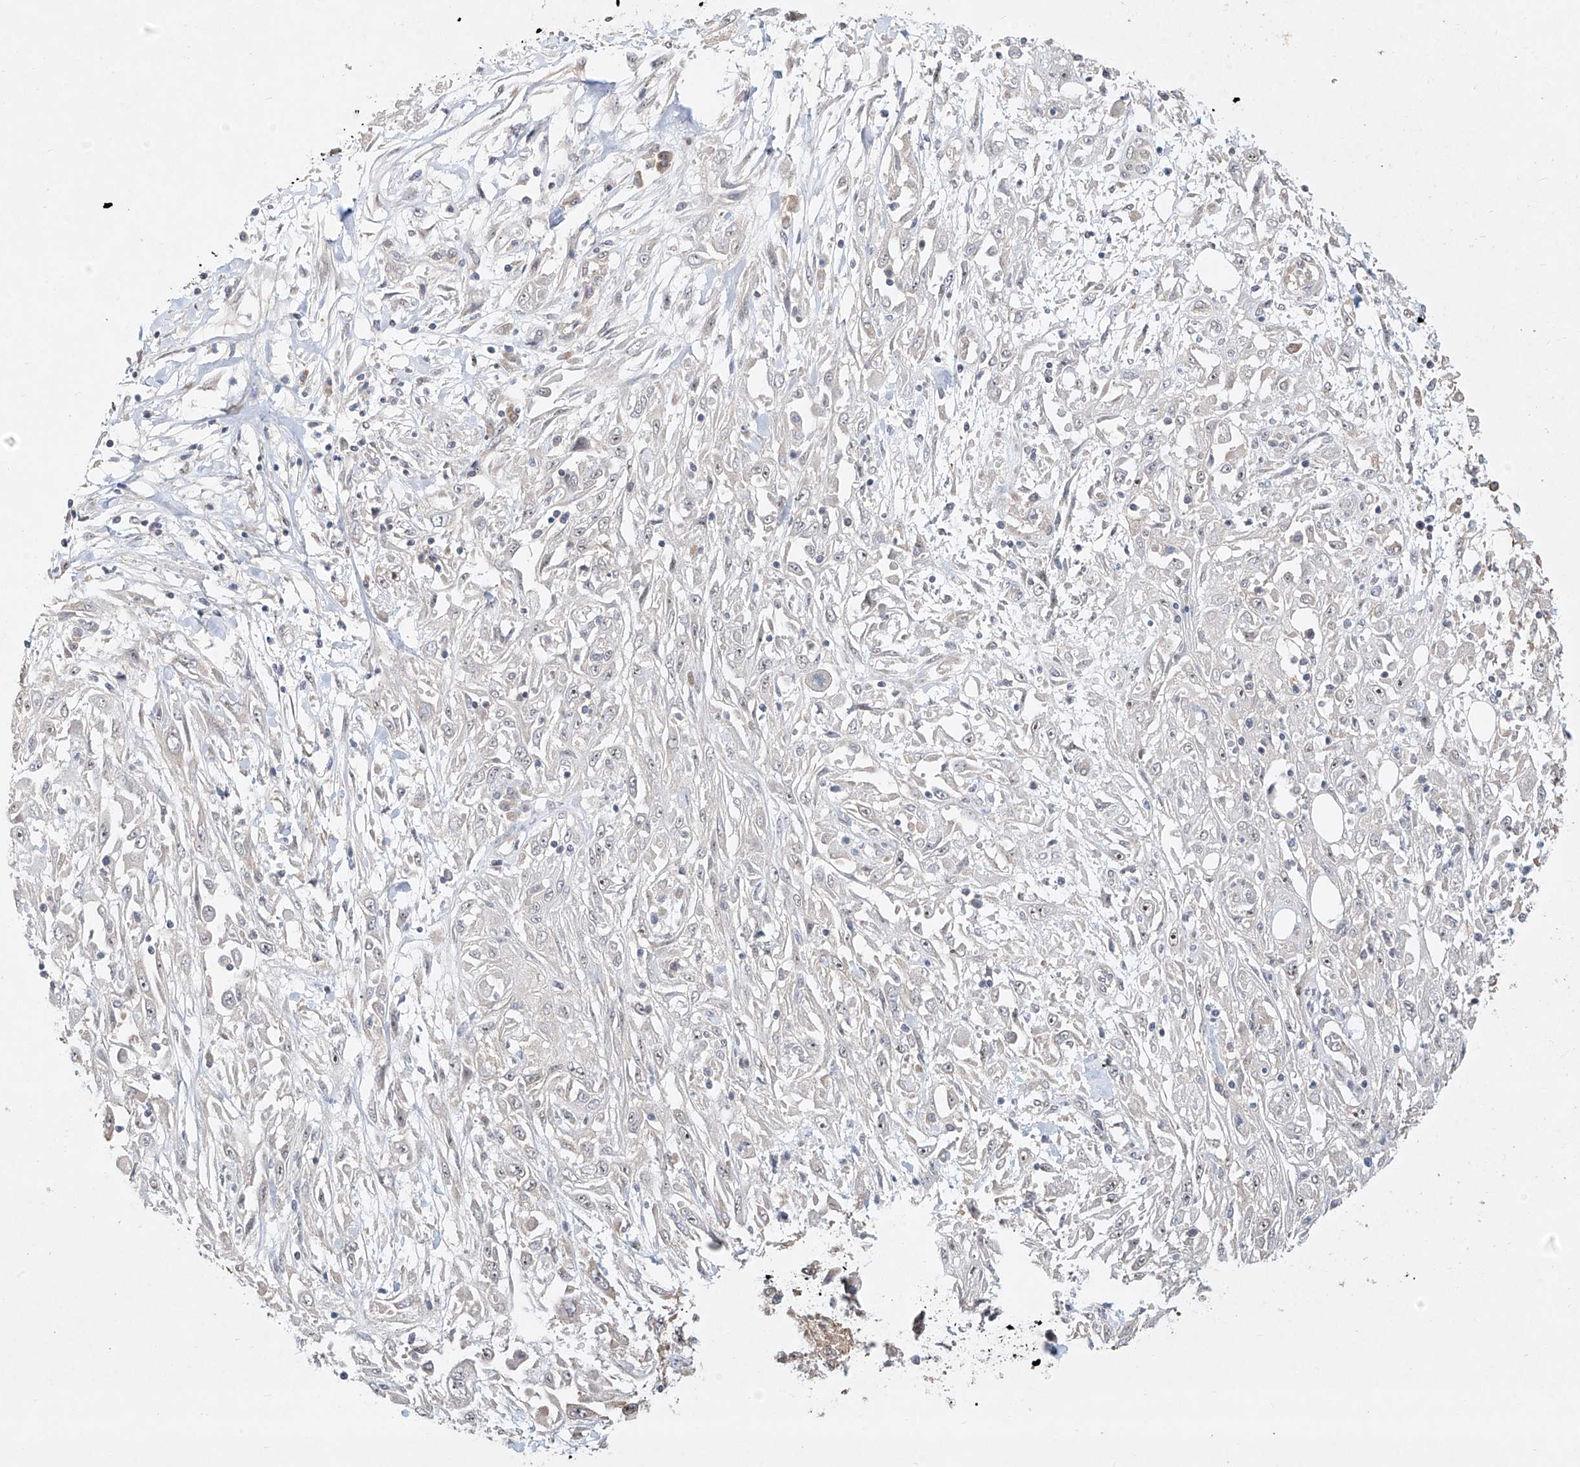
{"staining": {"intensity": "negative", "quantity": "none", "location": "none"}, "tissue": "skin cancer", "cell_type": "Tumor cells", "image_type": "cancer", "snomed": [{"axis": "morphology", "description": "Squamous cell carcinoma, NOS"}, {"axis": "morphology", "description": "Squamous cell carcinoma, metastatic, NOS"}, {"axis": "topography", "description": "Skin"}, {"axis": "topography", "description": "Lymph node"}], "caption": "Protein analysis of skin cancer (metastatic squamous cell carcinoma) shows no significant staining in tumor cells. (DAB (3,3'-diaminobenzidine) immunohistochemistry visualized using brightfield microscopy, high magnification).", "gene": "TASP1", "patient": {"sex": "male", "age": 75}}